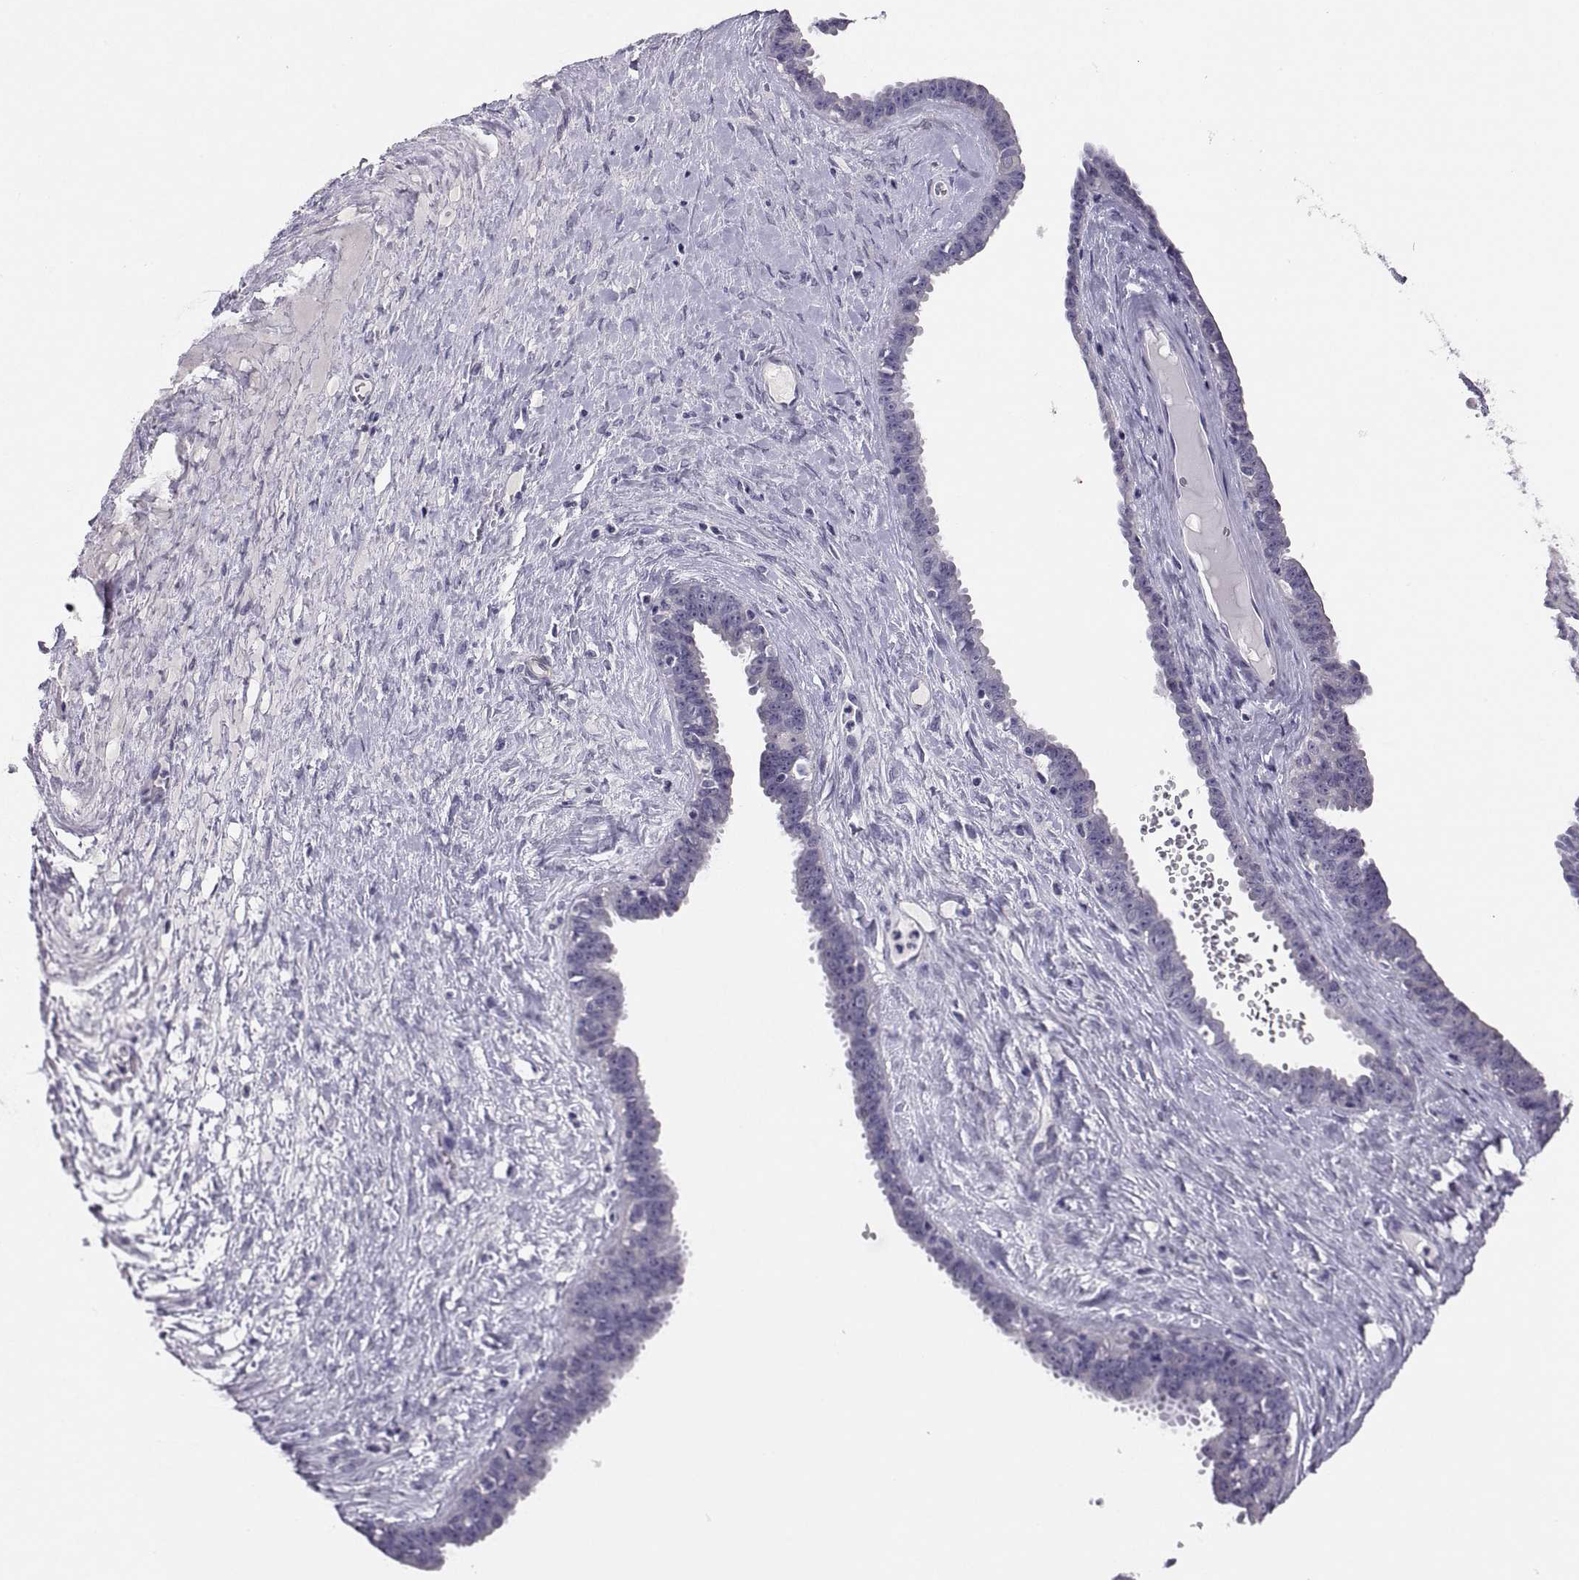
{"staining": {"intensity": "negative", "quantity": "none", "location": "none"}, "tissue": "ovarian cancer", "cell_type": "Tumor cells", "image_type": "cancer", "snomed": [{"axis": "morphology", "description": "Cystadenocarcinoma, serous, NOS"}, {"axis": "topography", "description": "Ovary"}], "caption": "Histopathology image shows no protein staining in tumor cells of serous cystadenocarcinoma (ovarian) tissue.", "gene": "STRC", "patient": {"sex": "female", "age": 71}}